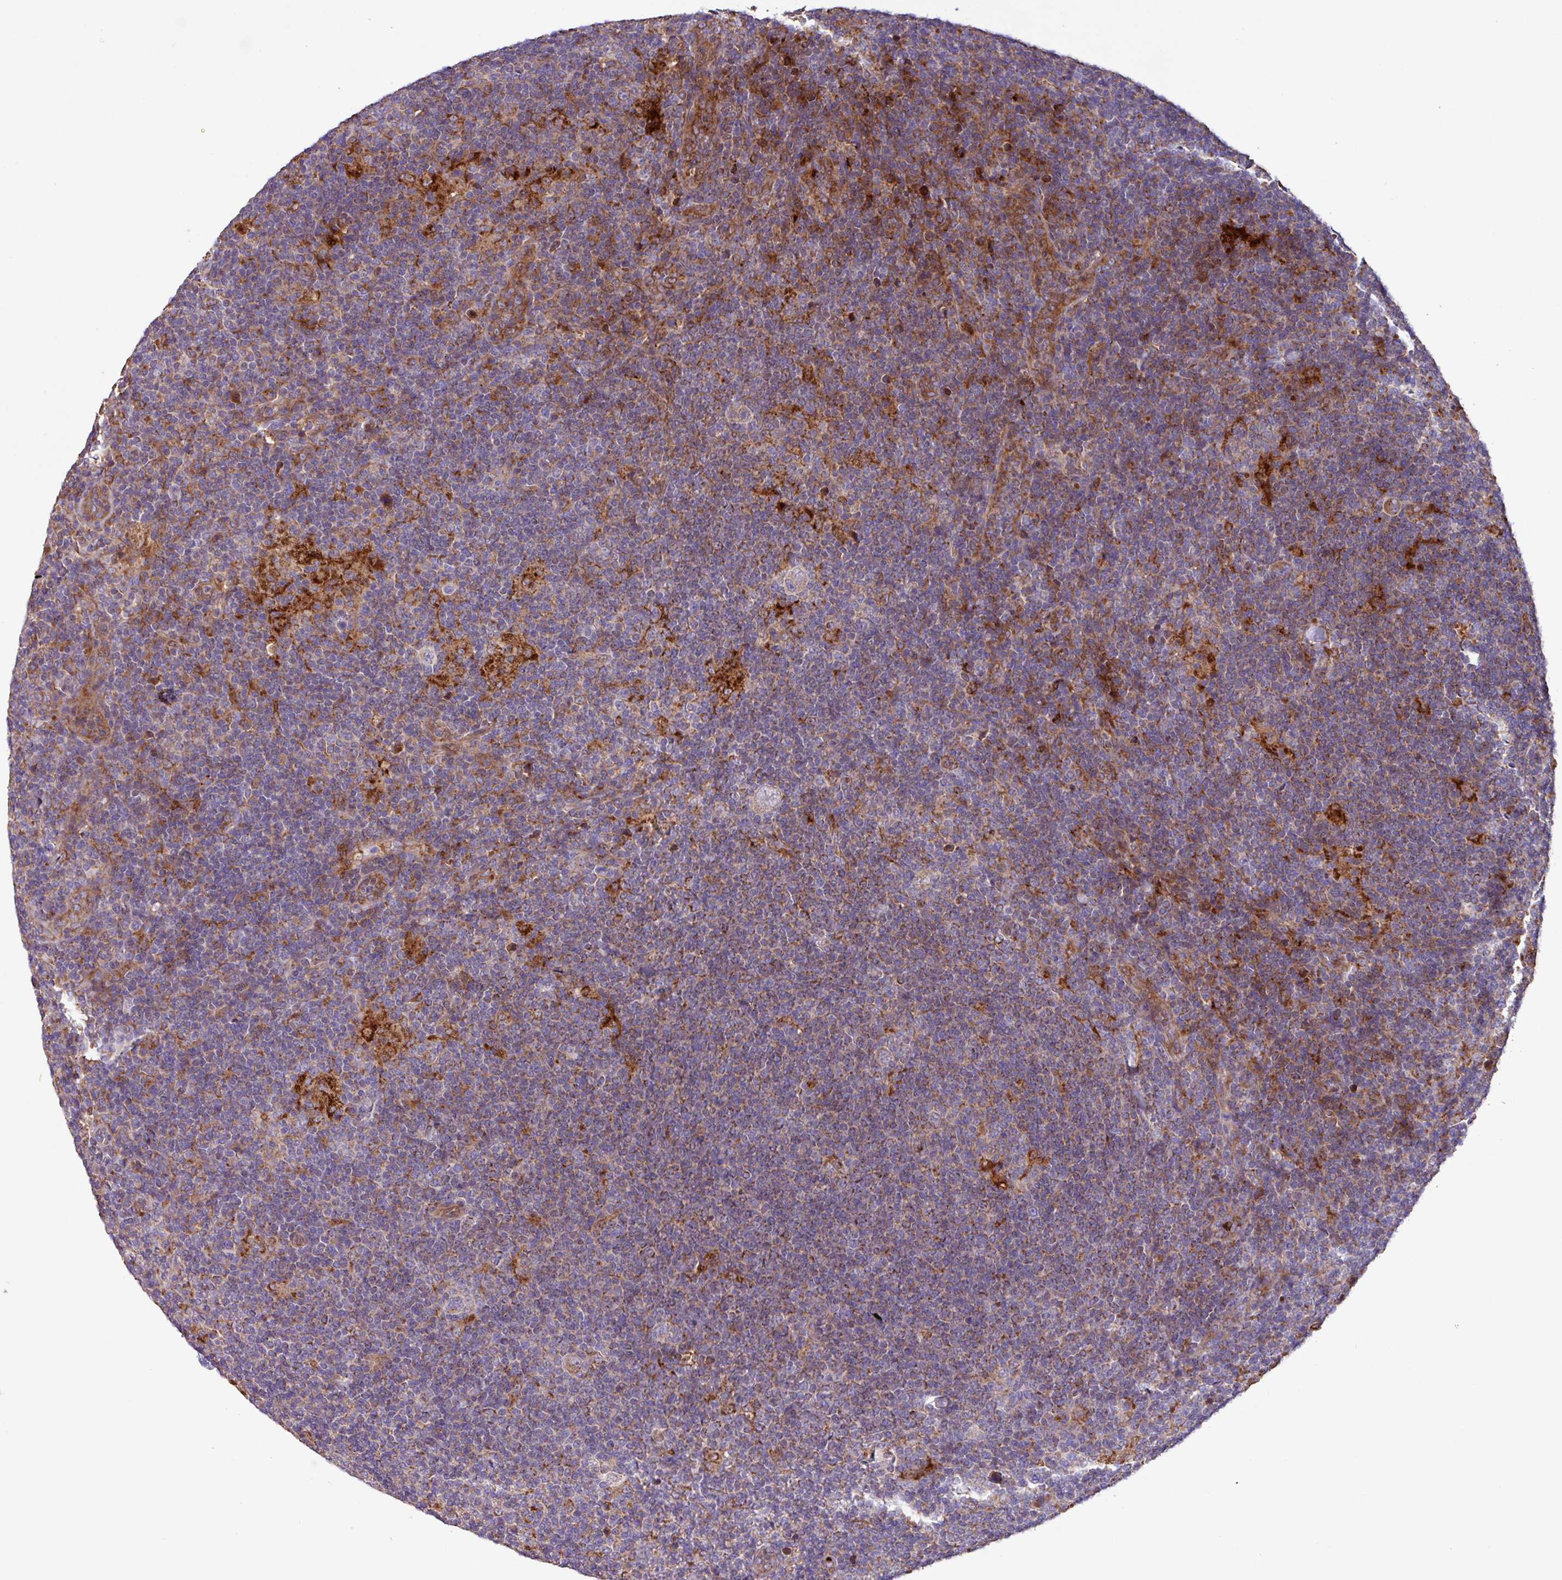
{"staining": {"intensity": "weak", "quantity": ">75%", "location": "cytoplasmic/membranous"}, "tissue": "lymphoma", "cell_type": "Tumor cells", "image_type": "cancer", "snomed": [{"axis": "morphology", "description": "Hodgkin's disease, NOS"}, {"axis": "topography", "description": "Lymph node"}], "caption": "A high-resolution photomicrograph shows IHC staining of lymphoma, which exhibits weak cytoplasmic/membranous positivity in about >75% of tumor cells. The protein of interest is stained brown, and the nuclei are stained in blue (DAB IHC with brightfield microscopy, high magnification).", "gene": "PTPRQ", "patient": {"sex": "female", "age": 57}}